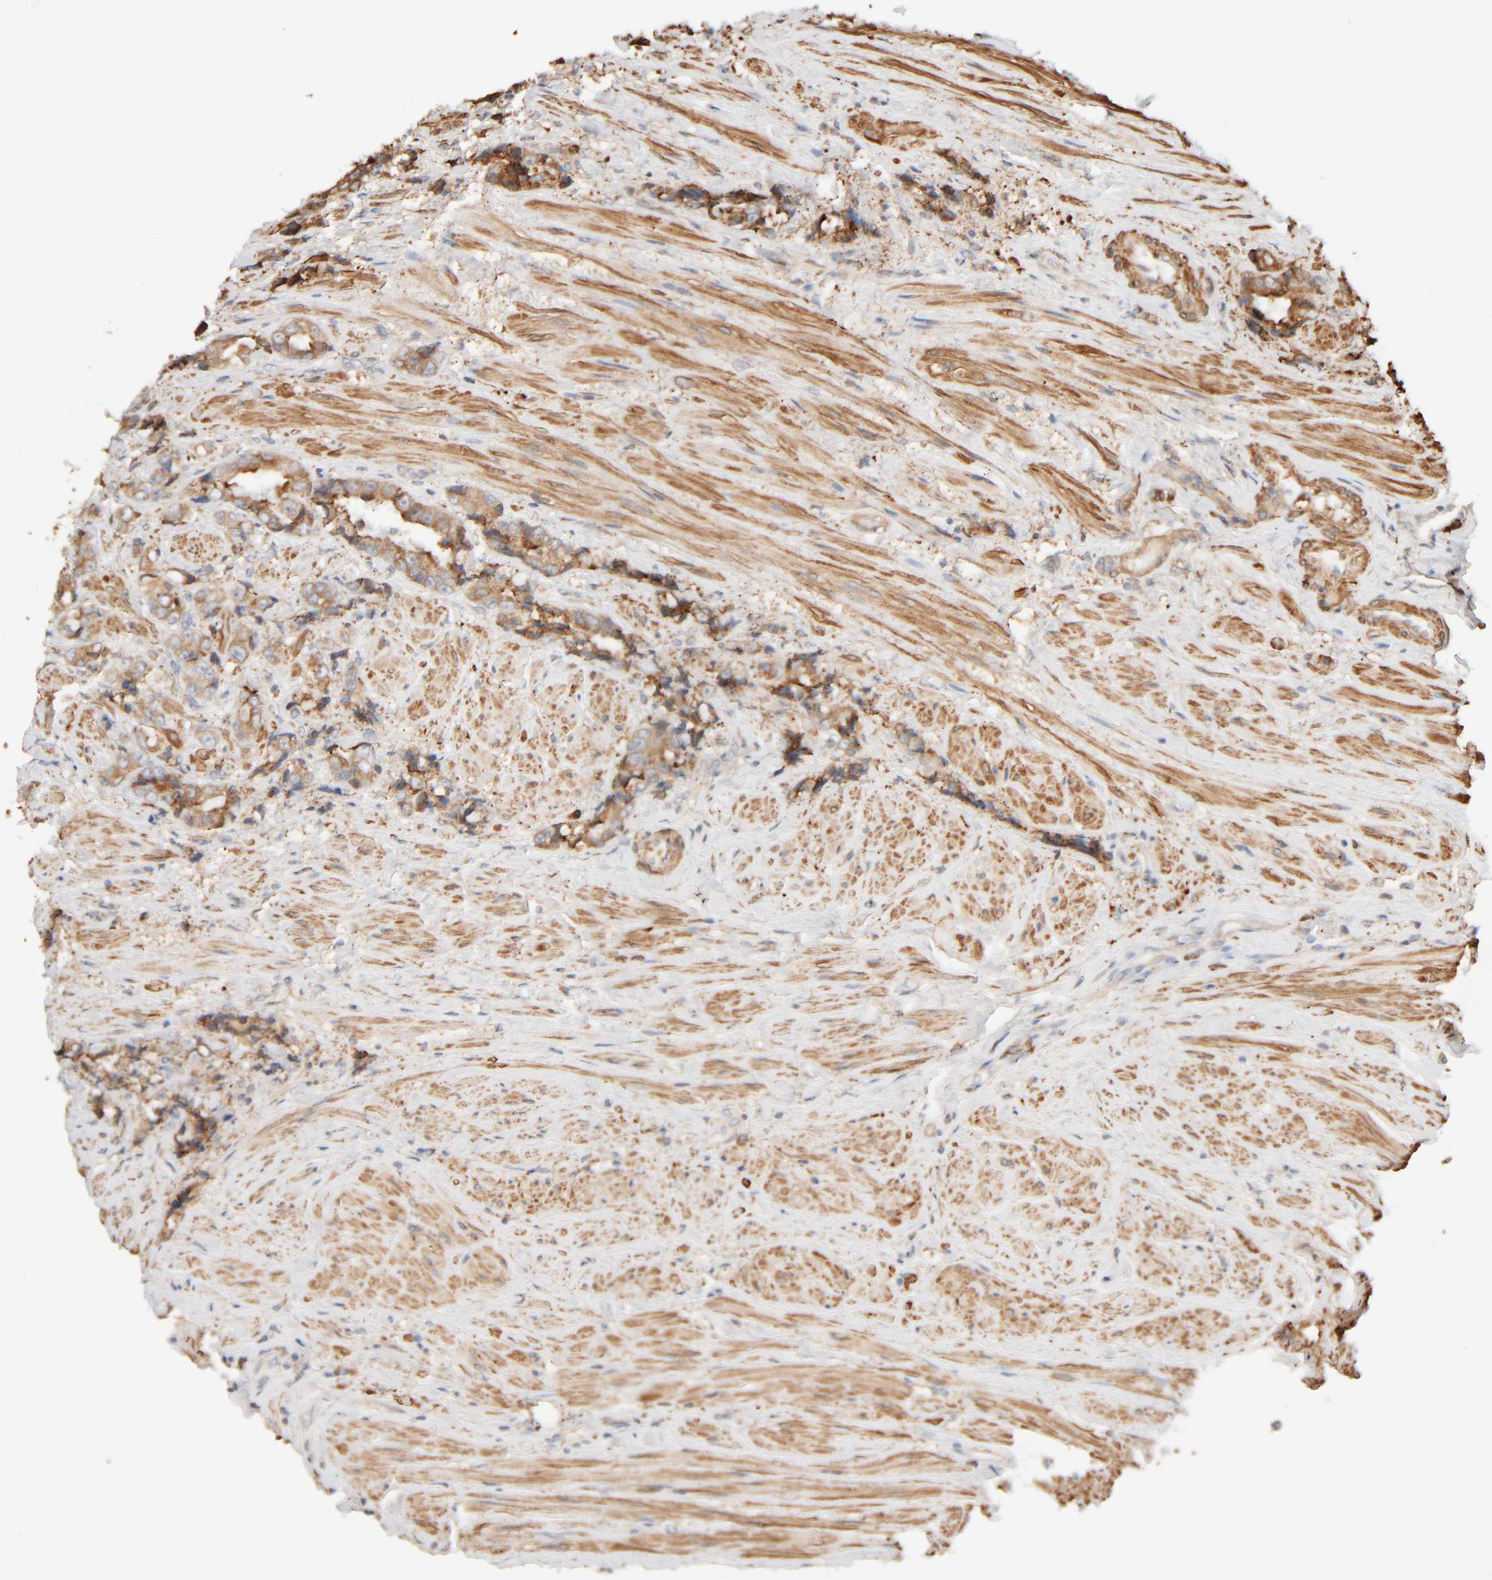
{"staining": {"intensity": "moderate", "quantity": ">75%", "location": "cytoplasmic/membranous"}, "tissue": "prostate cancer", "cell_type": "Tumor cells", "image_type": "cancer", "snomed": [{"axis": "morphology", "description": "Adenocarcinoma, High grade"}, {"axis": "topography", "description": "Prostate"}], "caption": "A brown stain labels moderate cytoplasmic/membranous positivity of a protein in human prostate cancer (high-grade adenocarcinoma) tumor cells.", "gene": "INTS1", "patient": {"sex": "male", "age": 61}}